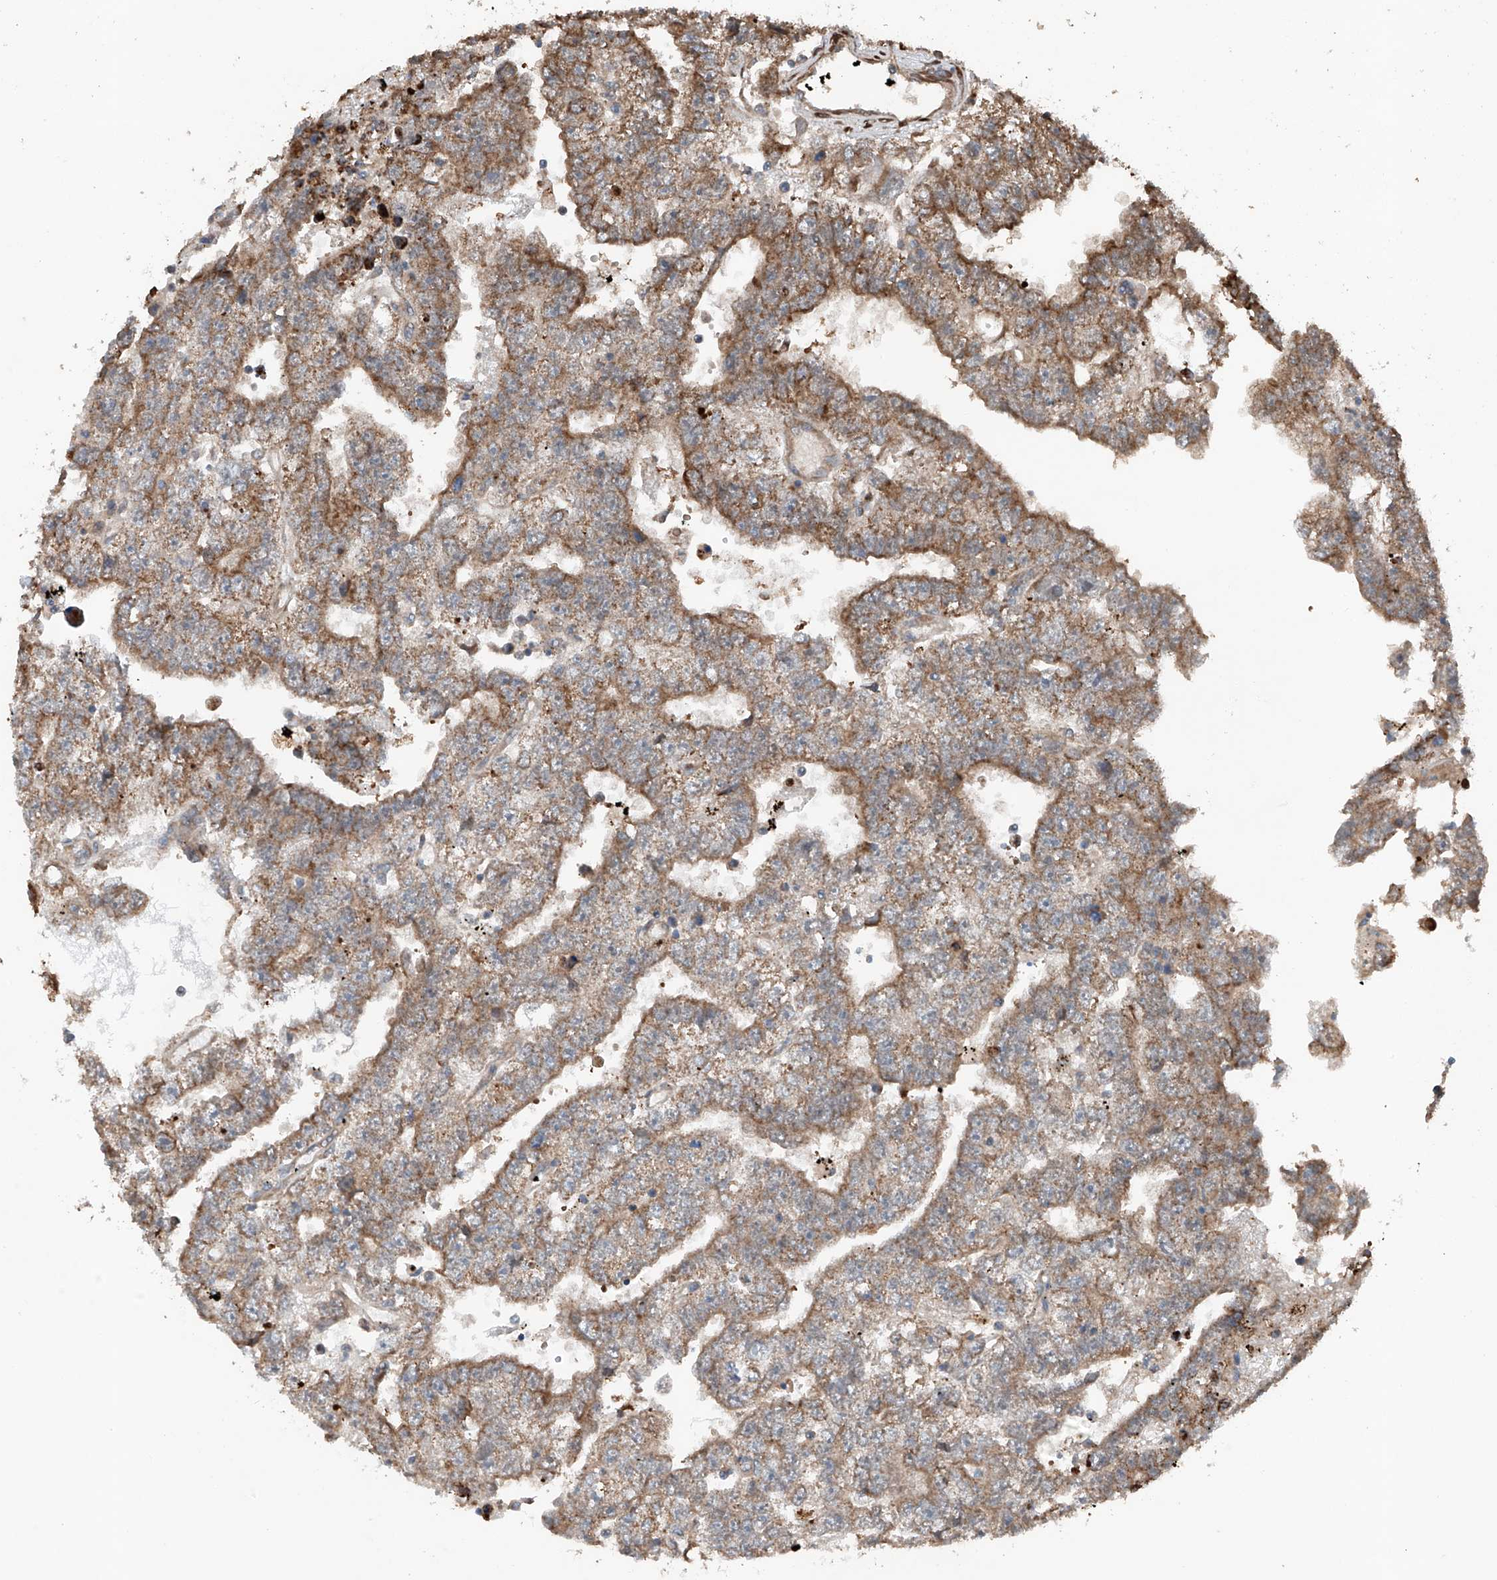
{"staining": {"intensity": "moderate", "quantity": ">75%", "location": "cytoplasmic/membranous"}, "tissue": "testis cancer", "cell_type": "Tumor cells", "image_type": "cancer", "snomed": [{"axis": "morphology", "description": "Carcinoma, Embryonal, NOS"}, {"axis": "topography", "description": "Testis"}], "caption": "An immunohistochemistry (IHC) histopathology image of neoplastic tissue is shown. Protein staining in brown shows moderate cytoplasmic/membranous positivity in embryonal carcinoma (testis) within tumor cells.", "gene": "AP4B1", "patient": {"sex": "male", "age": 25}}